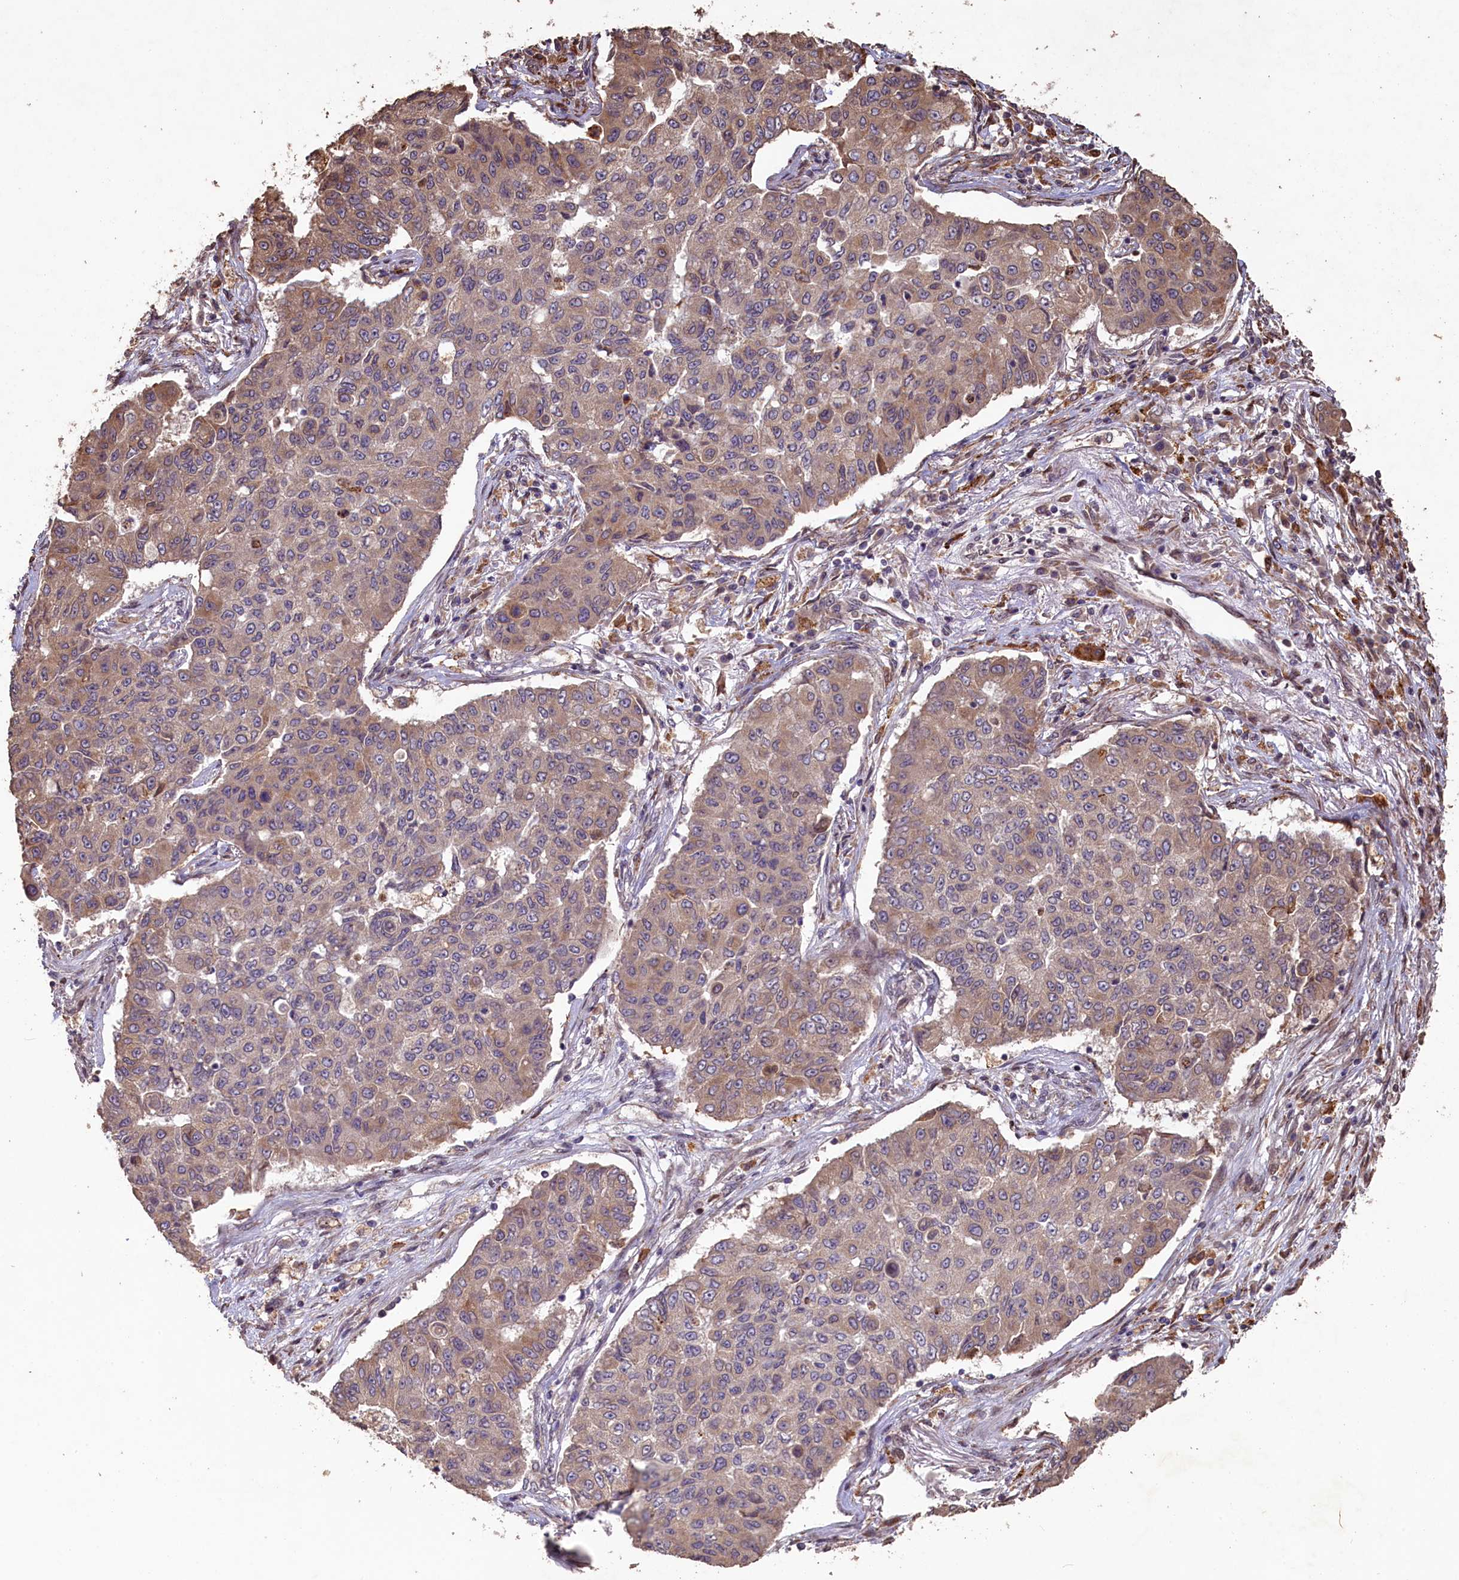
{"staining": {"intensity": "weak", "quantity": "25%-75%", "location": "cytoplasmic/membranous"}, "tissue": "lung cancer", "cell_type": "Tumor cells", "image_type": "cancer", "snomed": [{"axis": "morphology", "description": "Squamous cell carcinoma, NOS"}, {"axis": "topography", "description": "Lung"}], "caption": "Weak cytoplasmic/membranous expression is appreciated in about 25%-75% of tumor cells in lung cancer (squamous cell carcinoma).", "gene": "SLC38A7", "patient": {"sex": "male", "age": 74}}